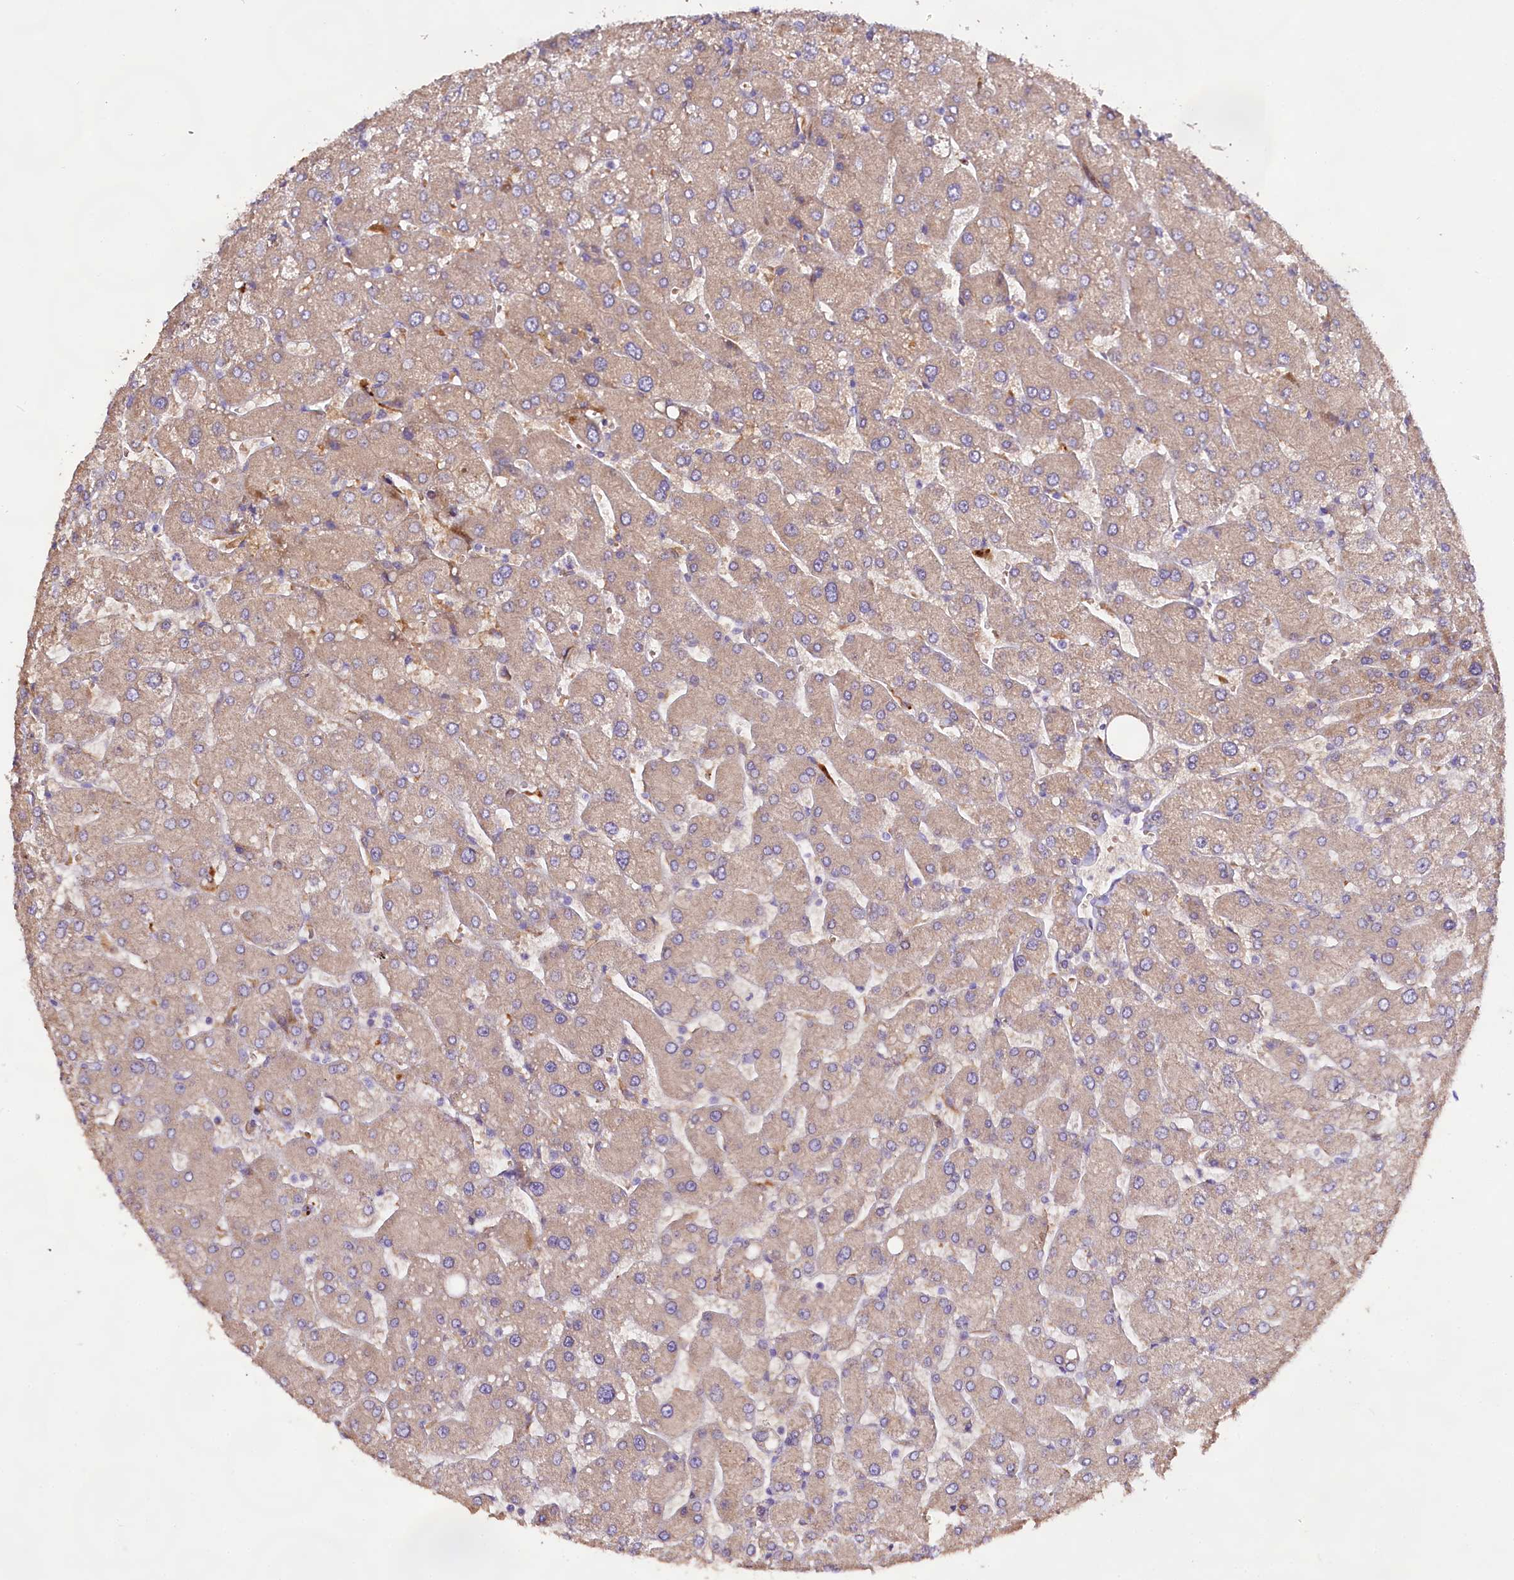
{"staining": {"intensity": "negative", "quantity": "none", "location": "none"}, "tissue": "liver", "cell_type": "Cholangiocytes", "image_type": "normal", "snomed": [{"axis": "morphology", "description": "Normal tissue, NOS"}, {"axis": "topography", "description": "Liver"}], "caption": "Cholangiocytes are negative for protein expression in benign human liver. Nuclei are stained in blue.", "gene": "DMXL2", "patient": {"sex": "male", "age": 55}}